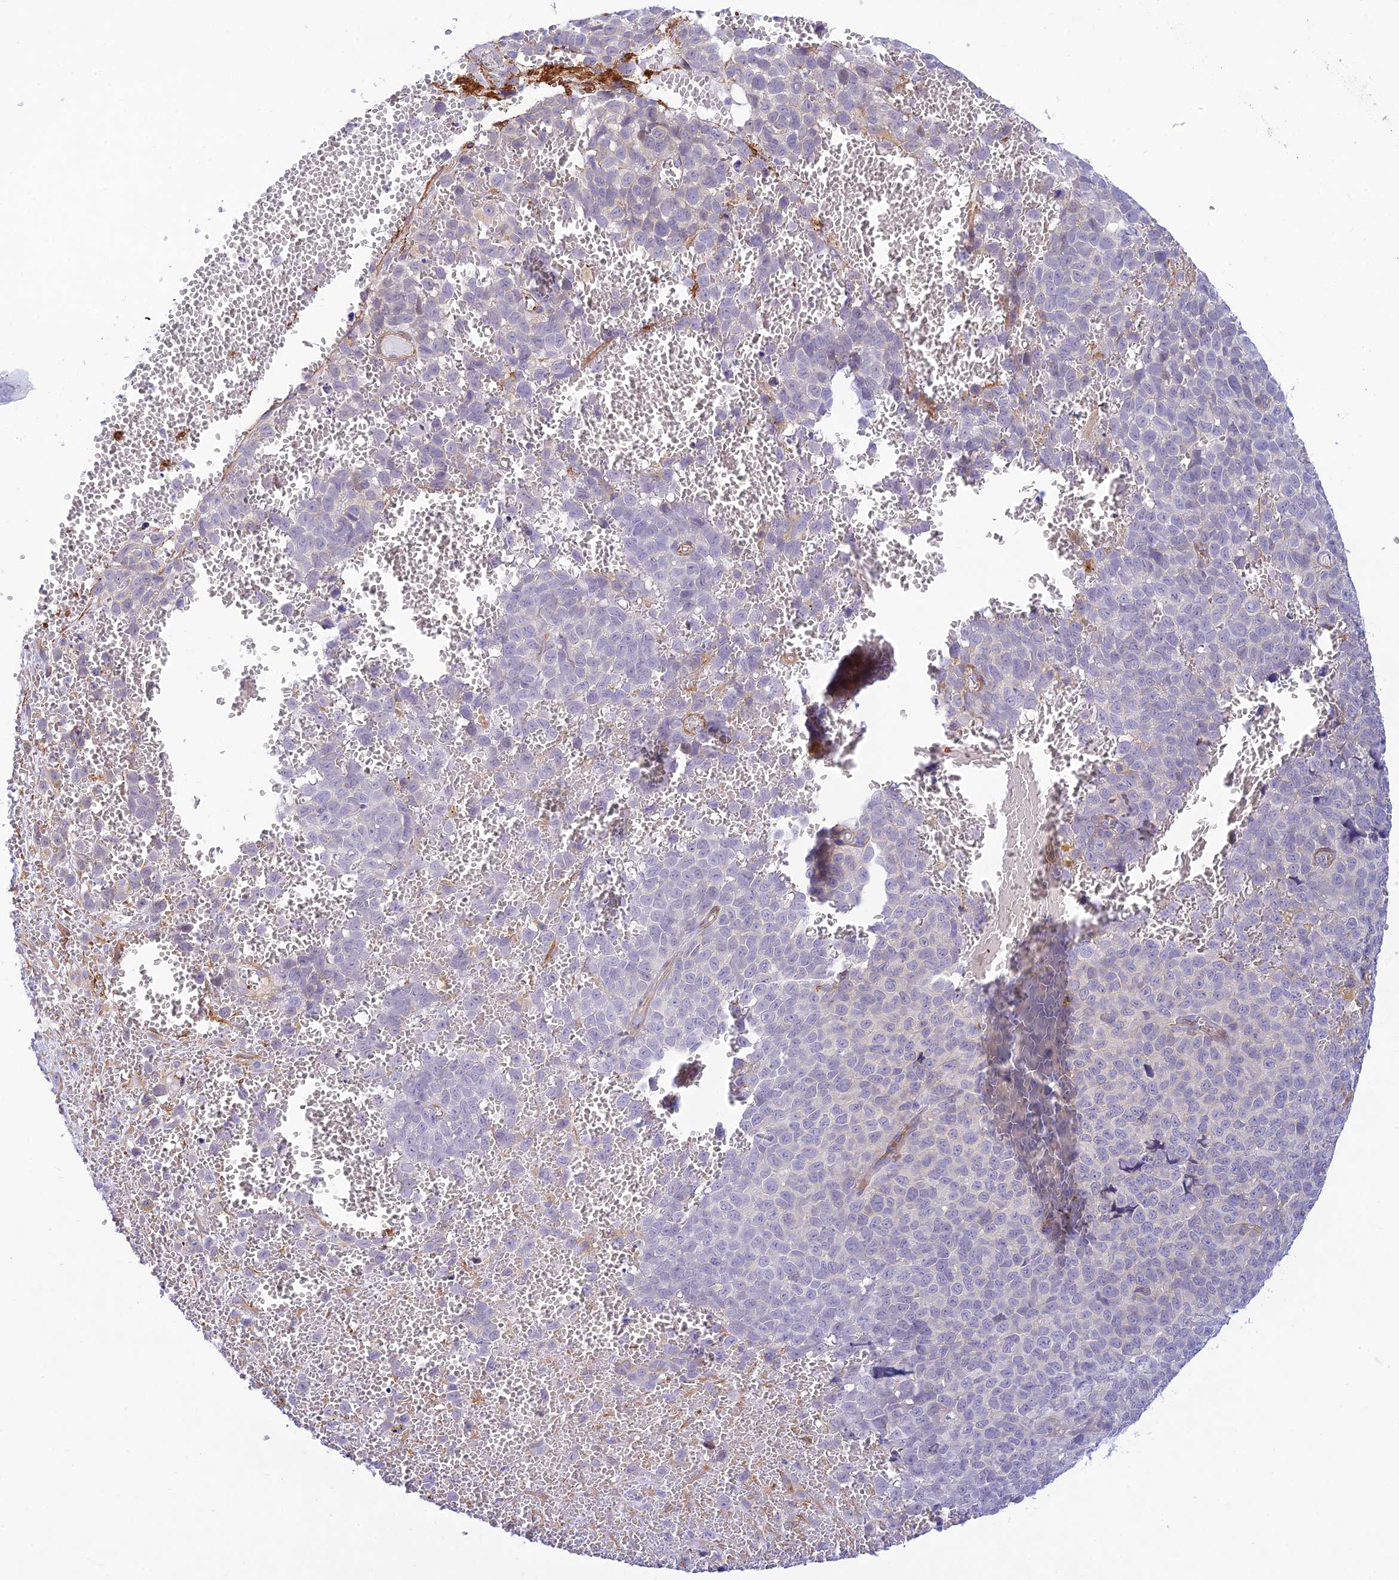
{"staining": {"intensity": "negative", "quantity": "none", "location": "none"}, "tissue": "melanoma", "cell_type": "Tumor cells", "image_type": "cancer", "snomed": [{"axis": "morphology", "description": "Malignant melanoma, NOS"}, {"axis": "topography", "description": "Nose, NOS"}], "caption": "An image of human melanoma is negative for staining in tumor cells. (DAB (3,3'-diaminobenzidine) IHC, high magnification).", "gene": "FBXW4", "patient": {"sex": "female", "age": 48}}